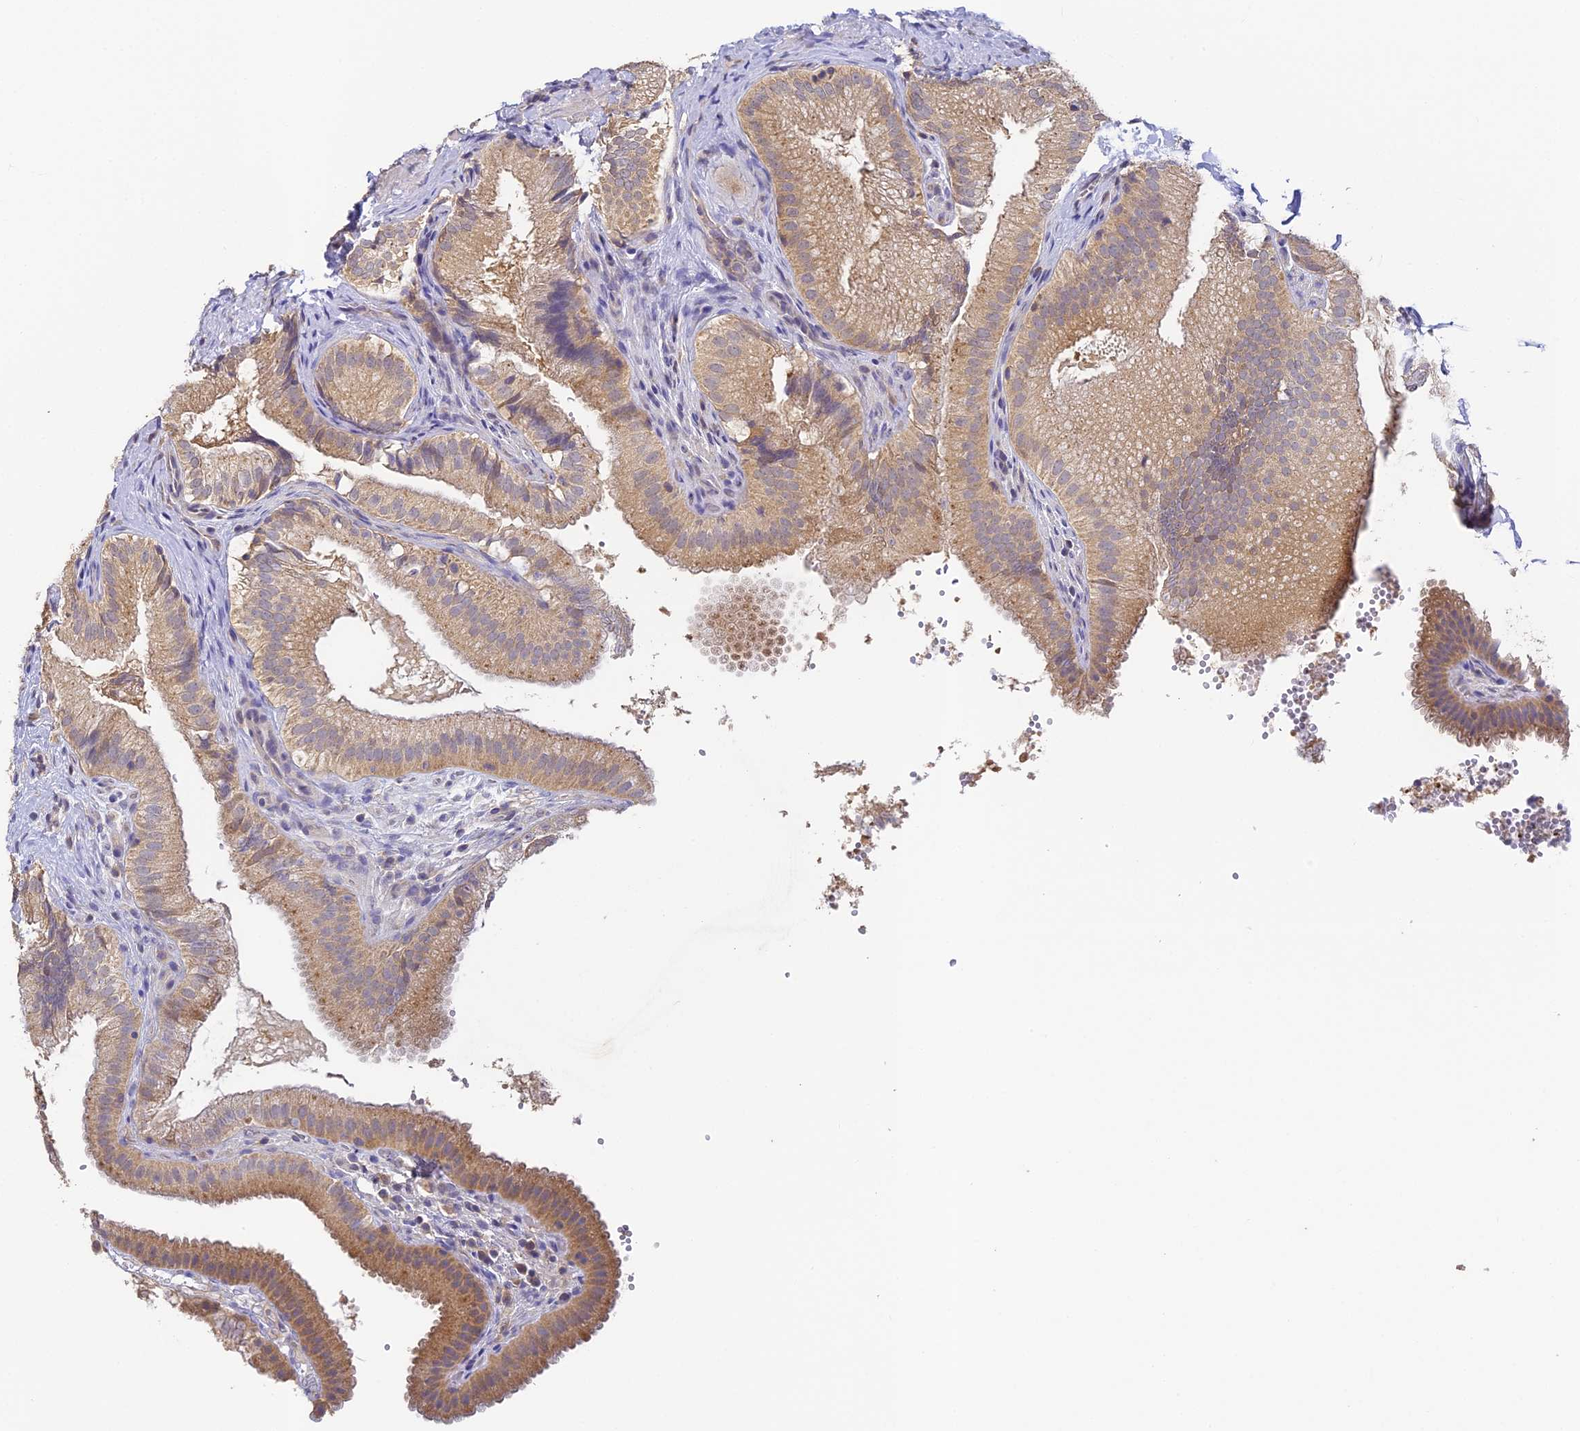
{"staining": {"intensity": "moderate", "quantity": ">75%", "location": "cytoplasmic/membranous"}, "tissue": "gallbladder", "cell_type": "Glandular cells", "image_type": "normal", "snomed": [{"axis": "morphology", "description": "Normal tissue, NOS"}, {"axis": "topography", "description": "Gallbladder"}], "caption": "Protein expression analysis of benign gallbladder demonstrates moderate cytoplasmic/membranous expression in approximately >75% of glandular cells.", "gene": "YAE1", "patient": {"sex": "female", "age": 30}}